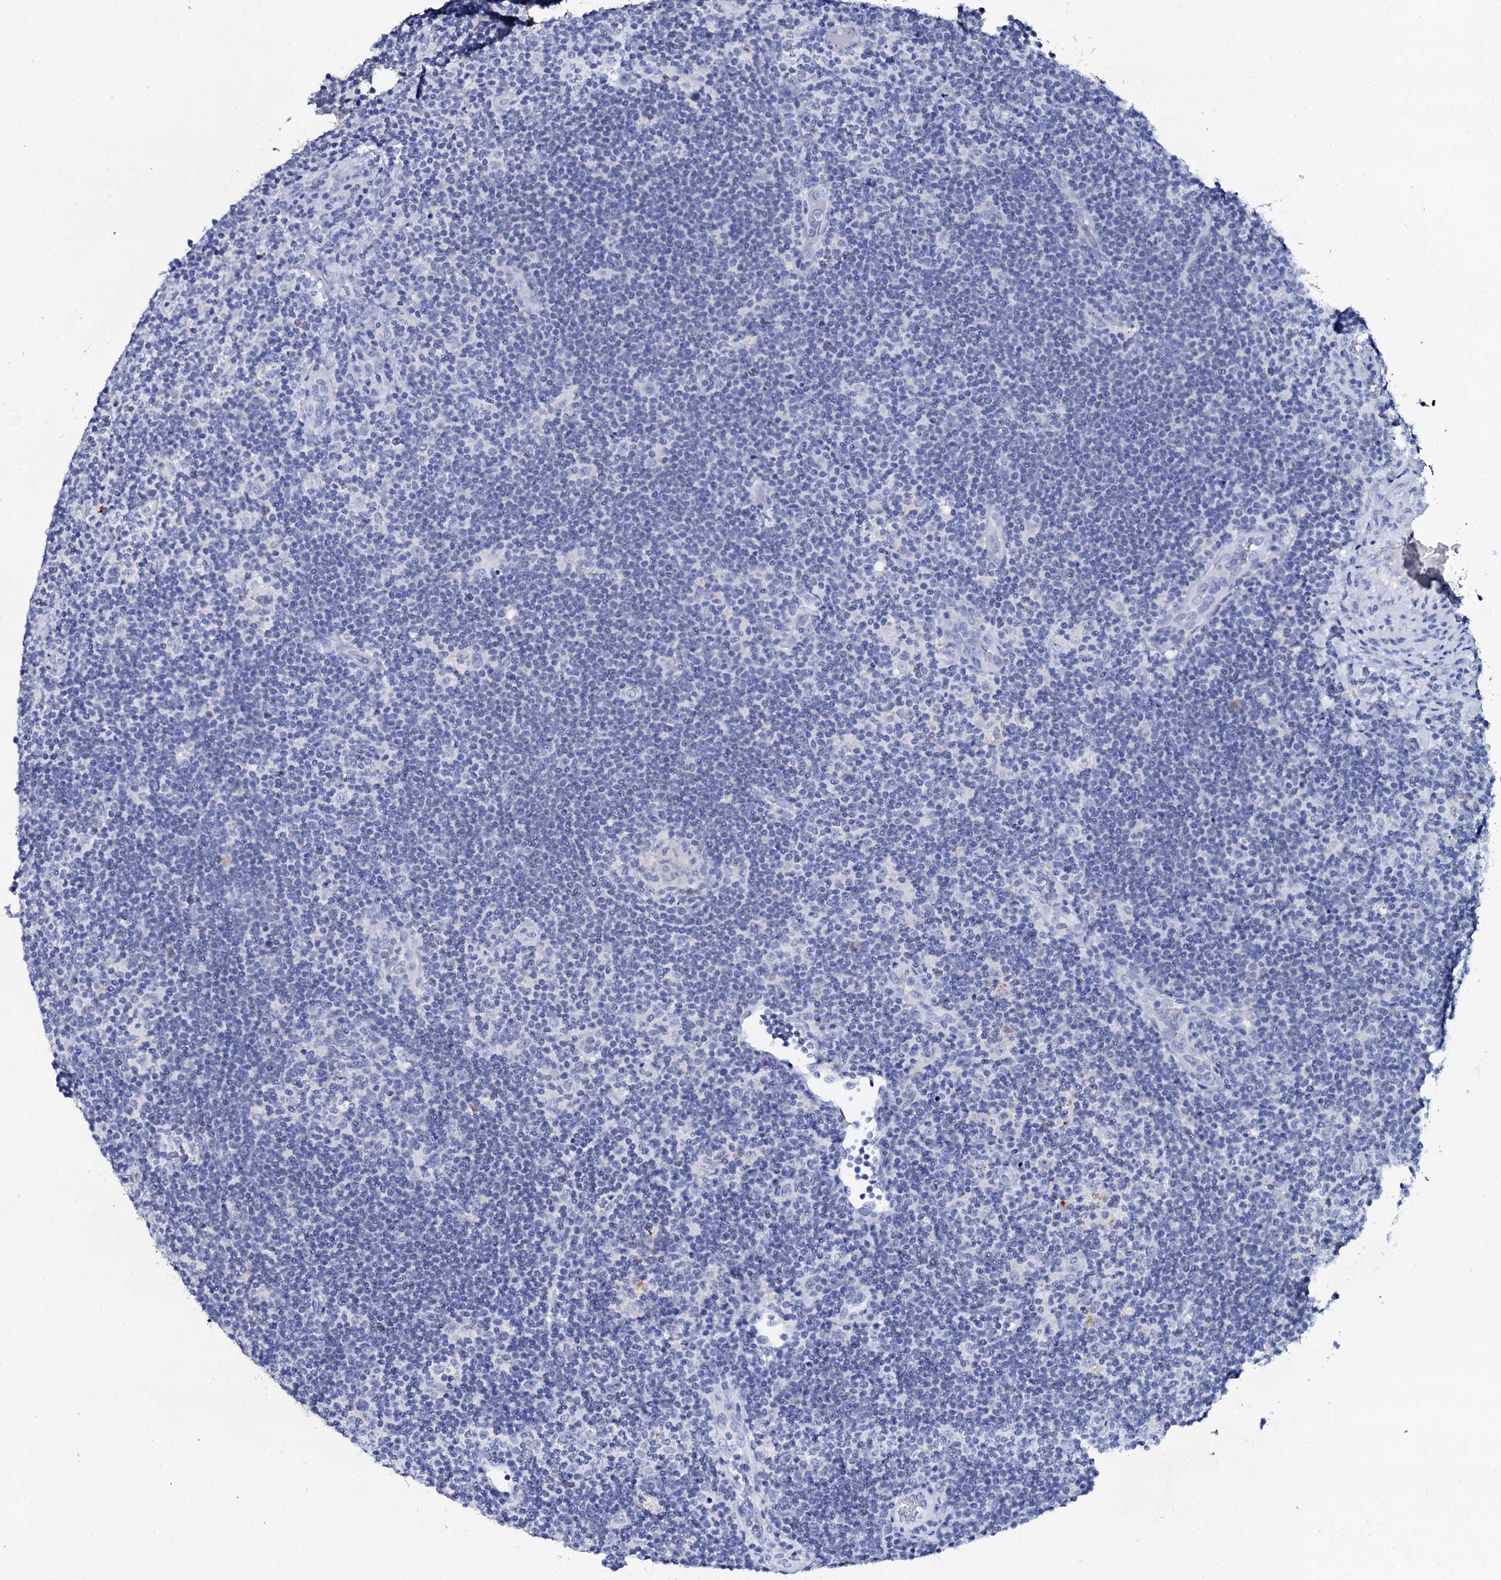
{"staining": {"intensity": "negative", "quantity": "none", "location": "none"}, "tissue": "lymphoma", "cell_type": "Tumor cells", "image_type": "cancer", "snomed": [{"axis": "morphology", "description": "Hodgkin's disease, NOS"}, {"axis": "topography", "description": "Lymph node"}], "caption": "The immunohistochemistry histopathology image has no significant positivity in tumor cells of Hodgkin's disease tissue.", "gene": "FBXL16", "patient": {"sex": "female", "age": 57}}